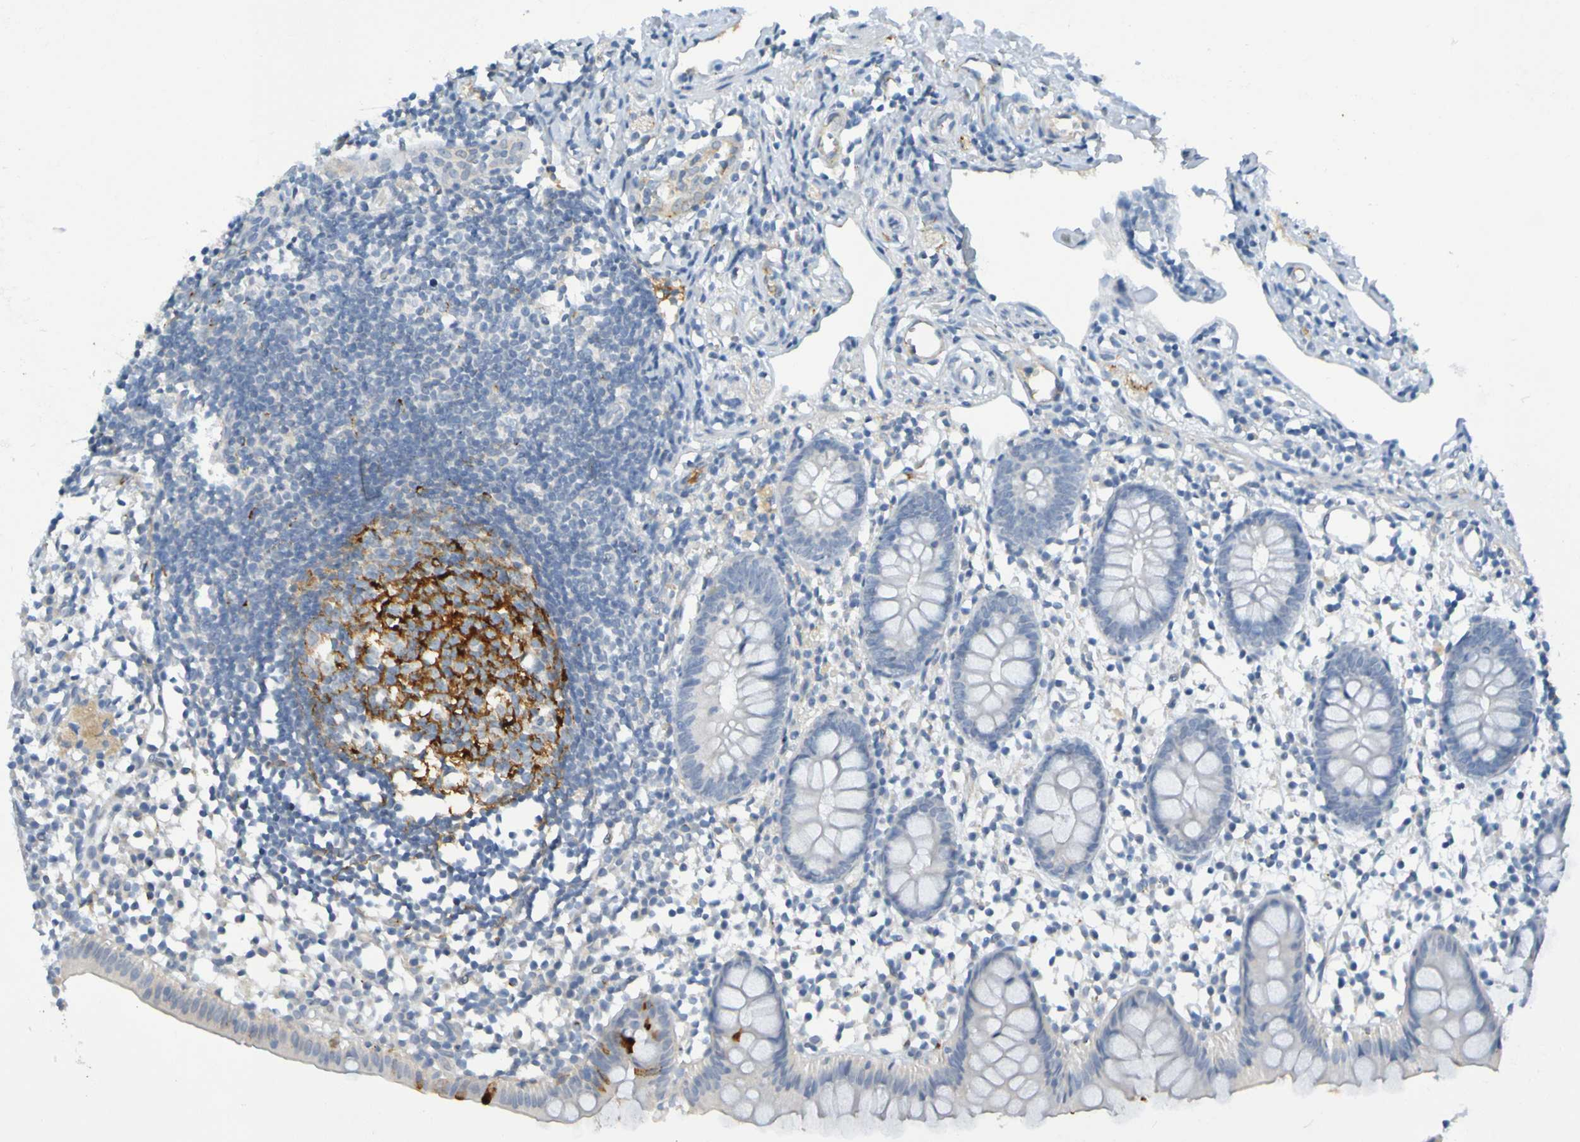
{"staining": {"intensity": "negative", "quantity": "none", "location": "none"}, "tissue": "appendix", "cell_type": "Glandular cells", "image_type": "normal", "snomed": [{"axis": "morphology", "description": "Normal tissue, NOS"}, {"axis": "topography", "description": "Appendix"}], "caption": "Appendix was stained to show a protein in brown. There is no significant expression in glandular cells. (DAB (3,3'-diaminobenzidine) immunohistochemistry (IHC), high magnification).", "gene": "IL10", "patient": {"sex": "female", "age": 20}}